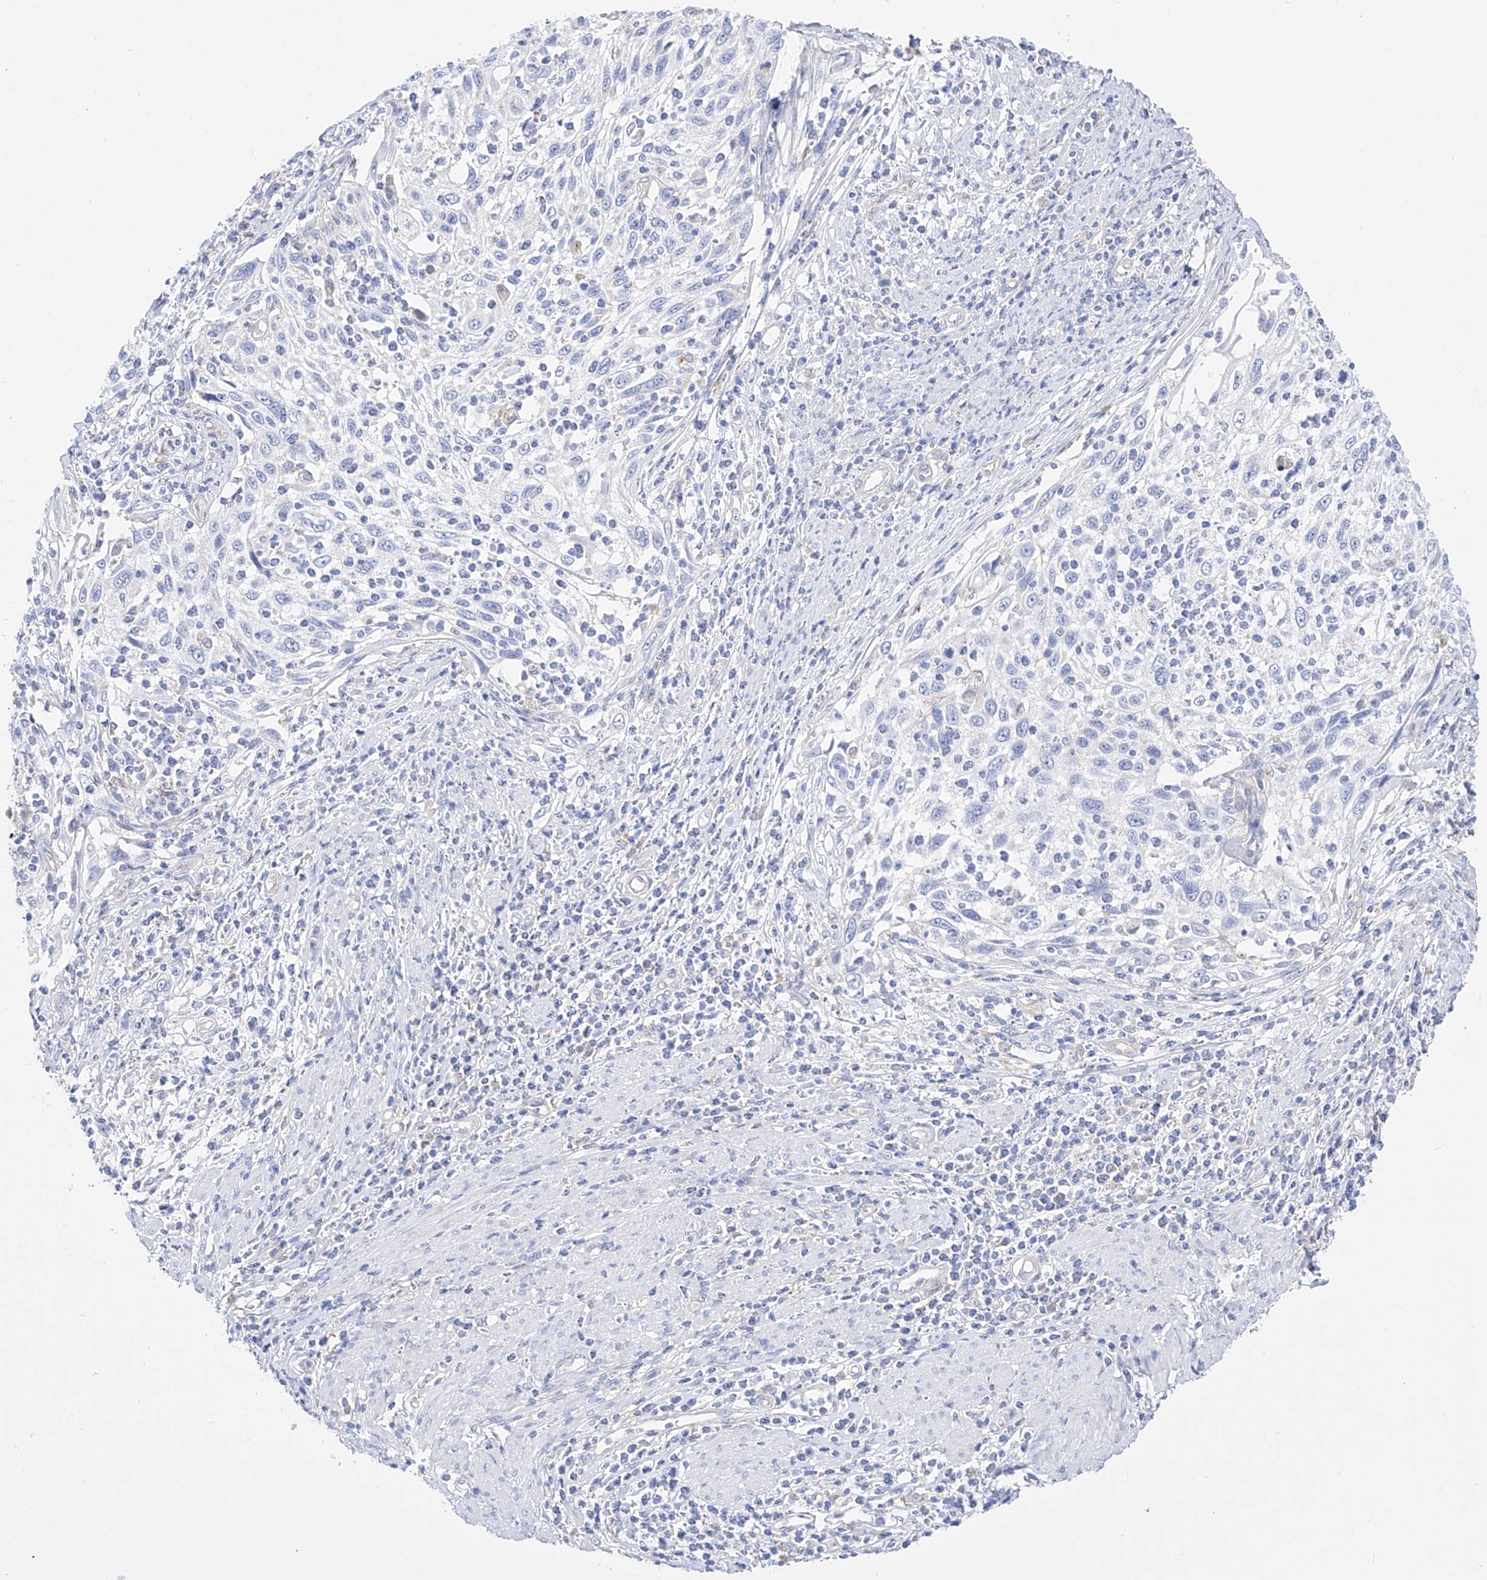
{"staining": {"intensity": "negative", "quantity": "none", "location": "none"}, "tissue": "cervical cancer", "cell_type": "Tumor cells", "image_type": "cancer", "snomed": [{"axis": "morphology", "description": "Squamous cell carcinoma, NOS"}, {"axis": "topography", "description": "Cervix"}], "caption": "Squamous cell carcinoma (cervical) was stained to show a protein in brown. There is no significant expression in tumor cells.", "gene": "ZNF653", "patient": {"sex": "female", "age": 70}}